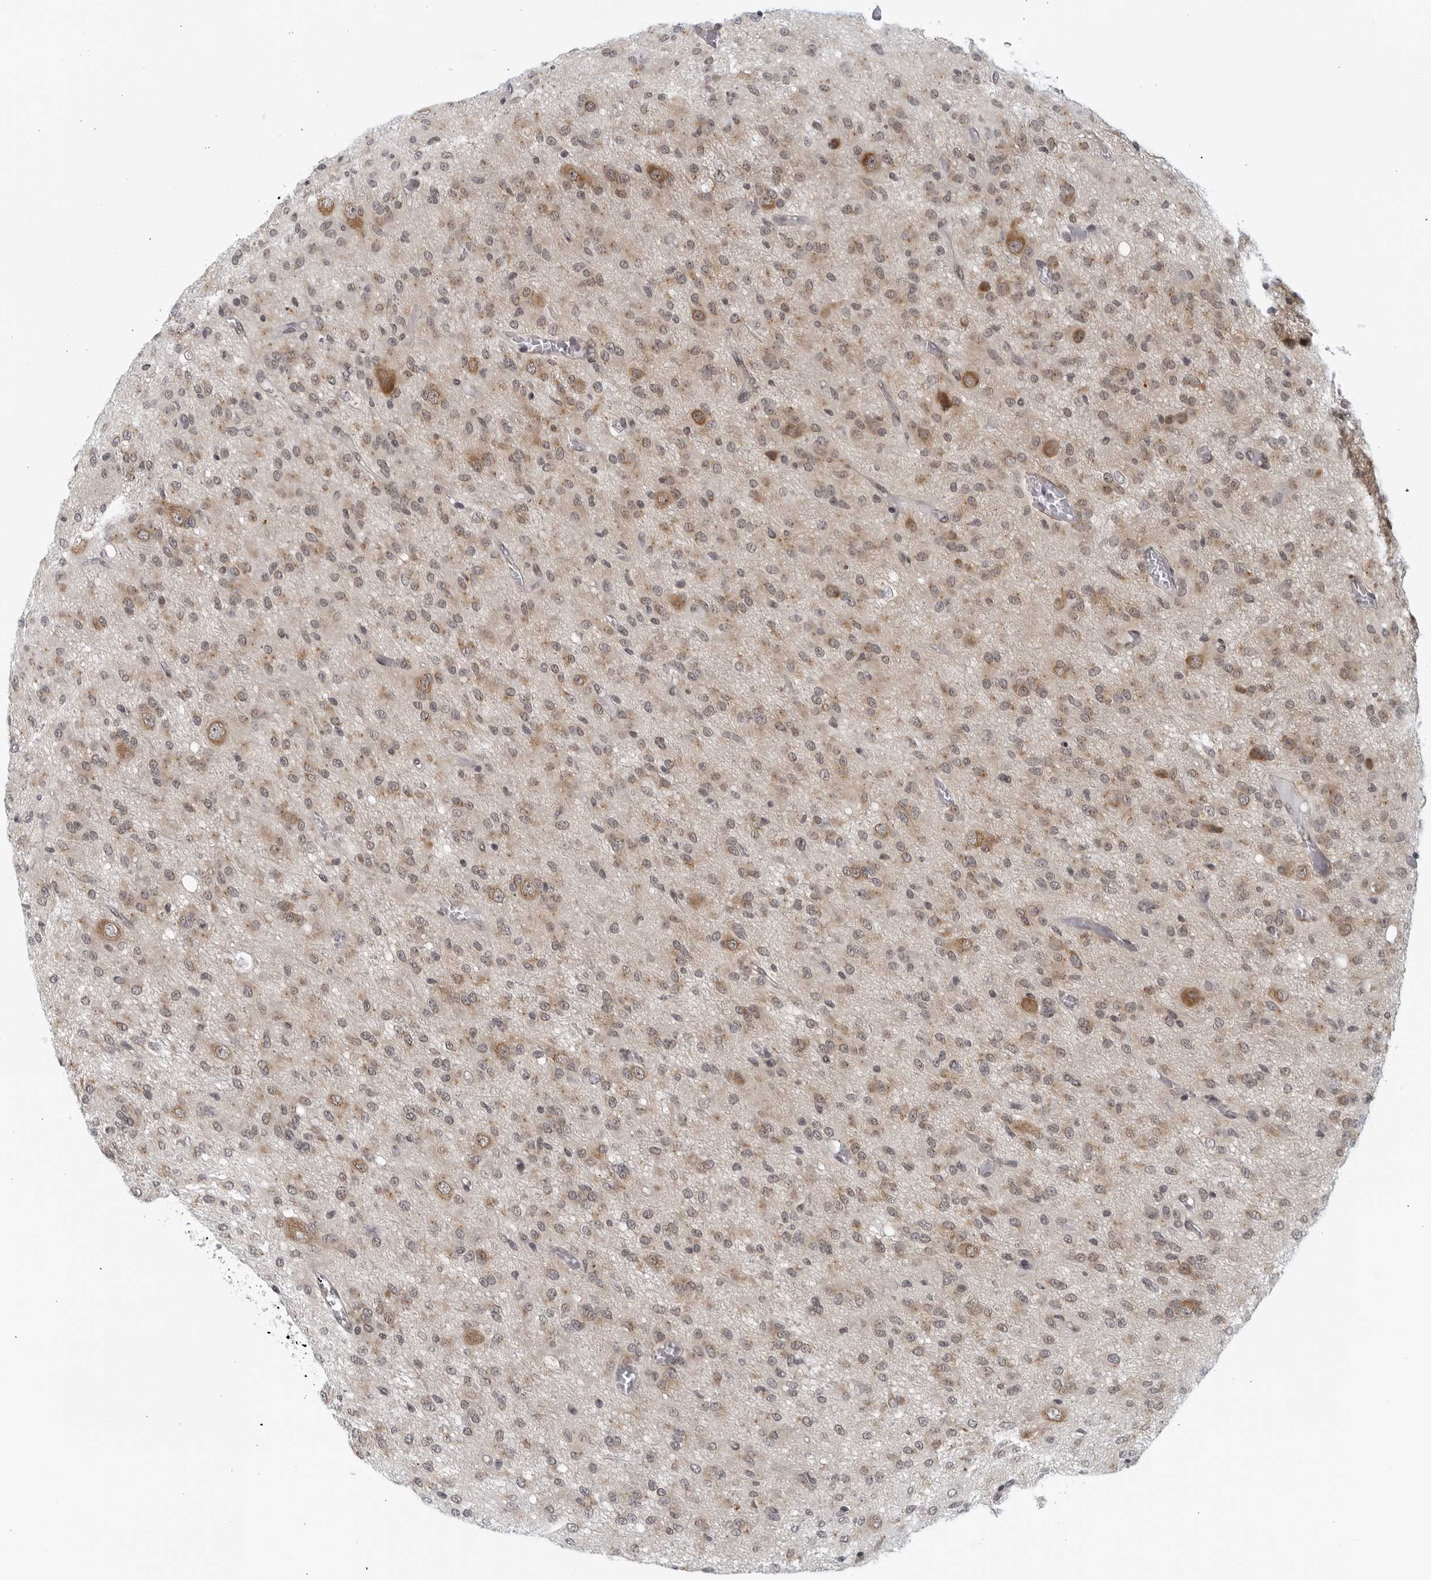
{"staining": {"intensity": "weak", "quantity": "25%-75%", "location": "nuclear"}, "tissue": "glioma", "cell_type": "Tumor cells", "image_type": "cancer", "snomed": [{"axis": "morphology", "description": "Glioma, malignant, High grade"}, {"axis": "topography", "description": "Brain"}], "caption": "Immunohistochemical staining of human glioma shows low levels of weak nuclear staining in about 25%-75% of tumor cells.", "gene": "RC3H1", "patient": {"sex": "female", "age": 59}}